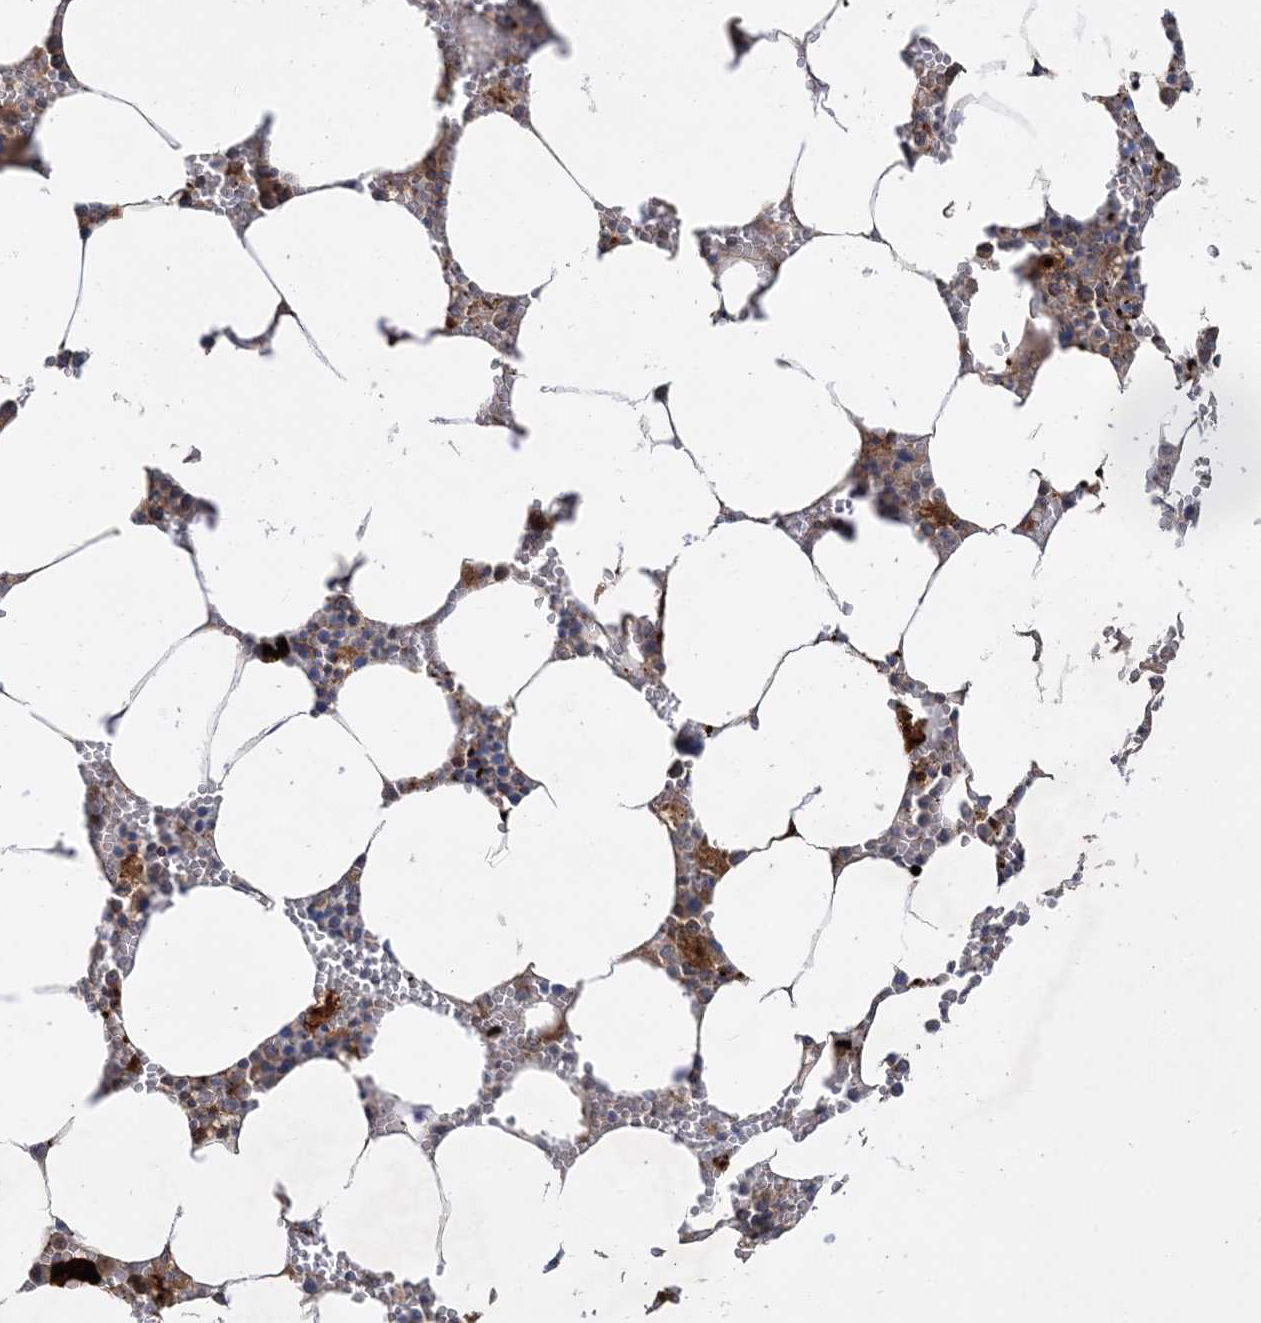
{"staining": {"intensity": "moderate", "quantity": "<25%", "location": "cytoplasmic/membranous"}, "tissue": "bone marrow", "cell_type": "Hematopoietic cells", "image_type": "normal", "snomed": [{"axis": "morphology", "description": "Normal tissue, NOS"}, {"axis": "topography", "description": "Bone marrow"}], "caption": "Moderate cytoplasmic/membranous staining for a protein is identified in about <25% of hematopoietic cells of benign bone marrow using immunohistochemistry (IHC).", "gene": "FEZ2", "patient": {"sex": "male", "age": 70}}